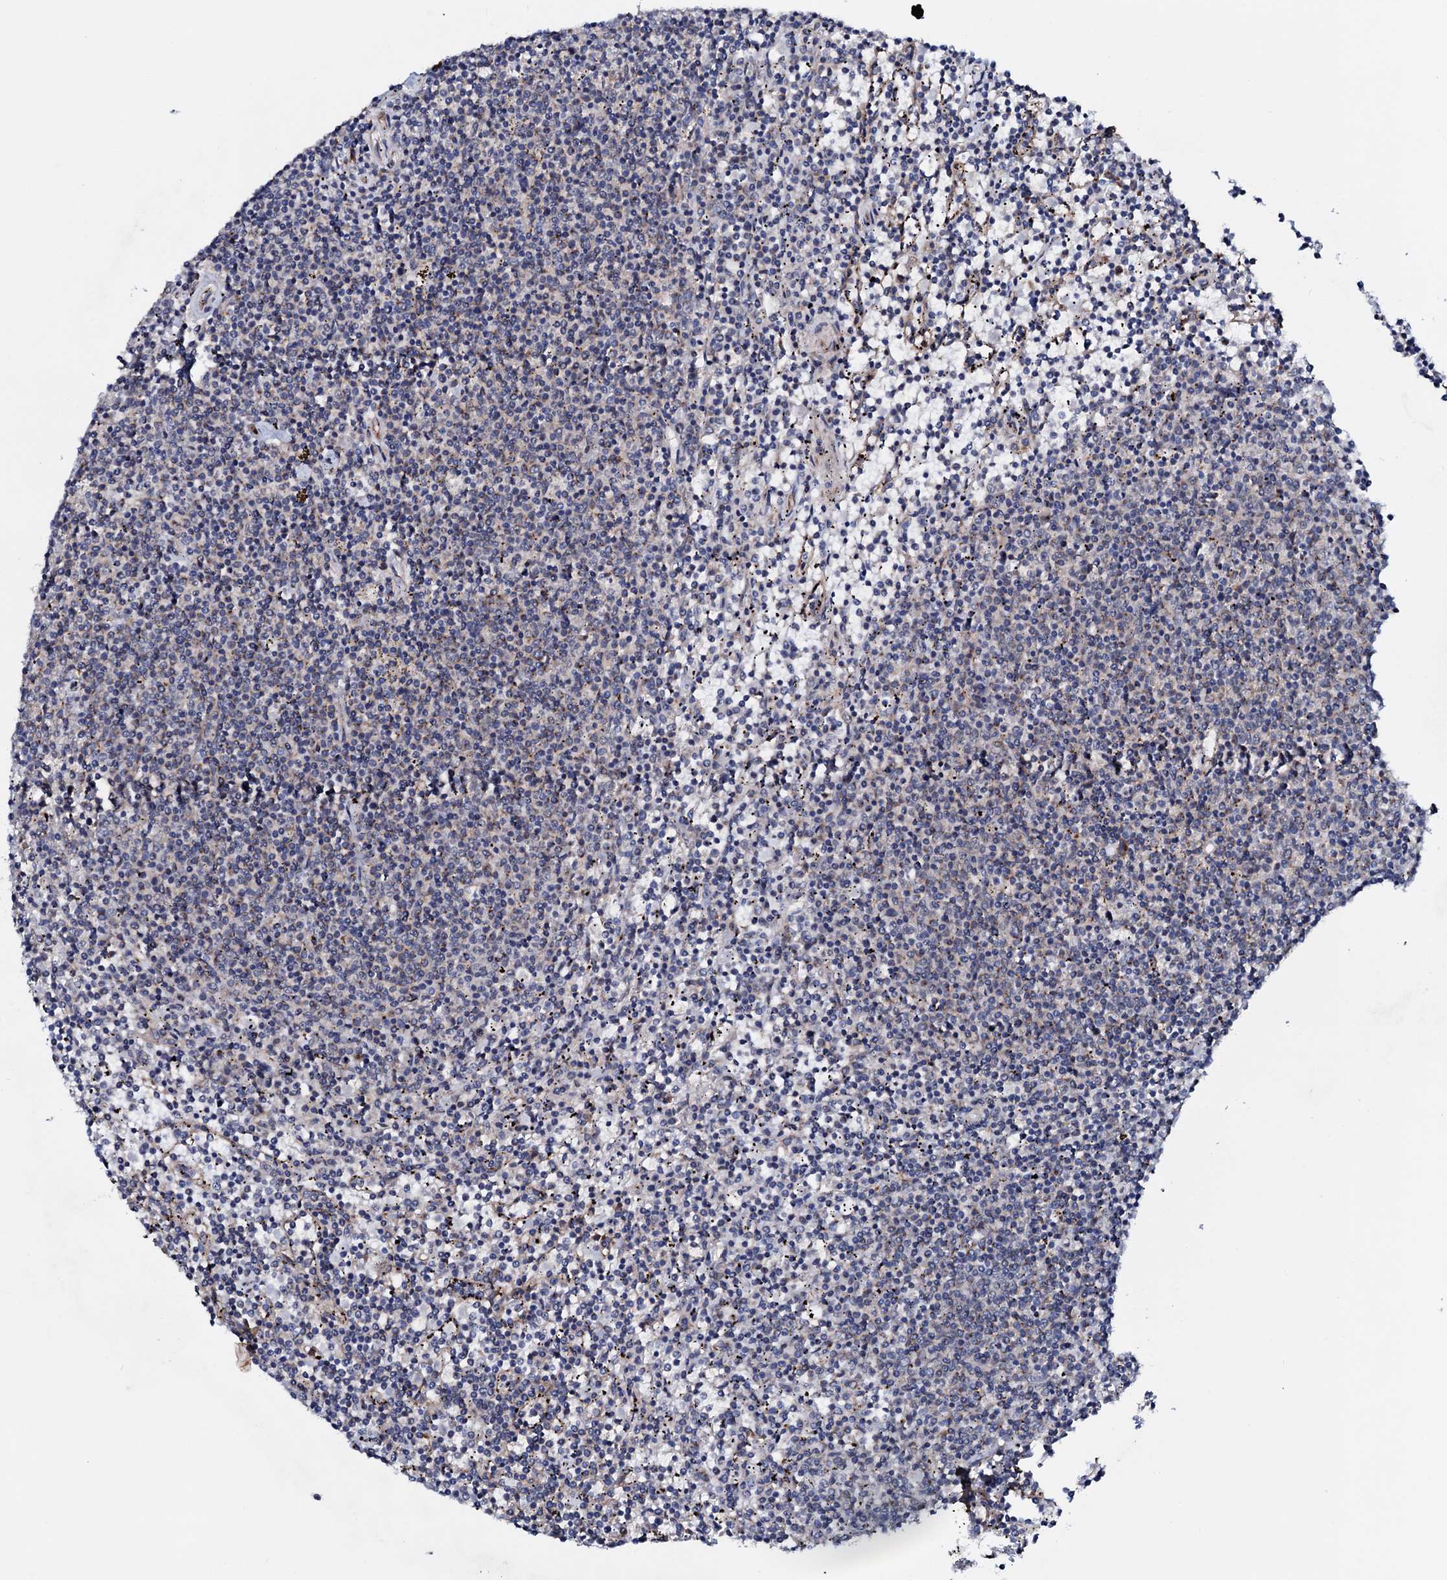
{"staining": {"intensity": "negative", "quantity": "none", "location": "none"}, "tissue": "lymphoma", "cell_type": "Tumor cells", "image_type": "cancer", "snomed": [{"axis": "morphology", "description": "Malignant lymphoma, non-Hodgkin's type, Low grade"}, {"axis": "topography", "description": "Spleen"}], "caption": "A photomicrograph of human malignant lymphoma, non-Hodgkin's type (low-grade) is negative for staining in tumor cells.", "gene": "P2RX4", "patient": {"sex": "female", "age": 50}}